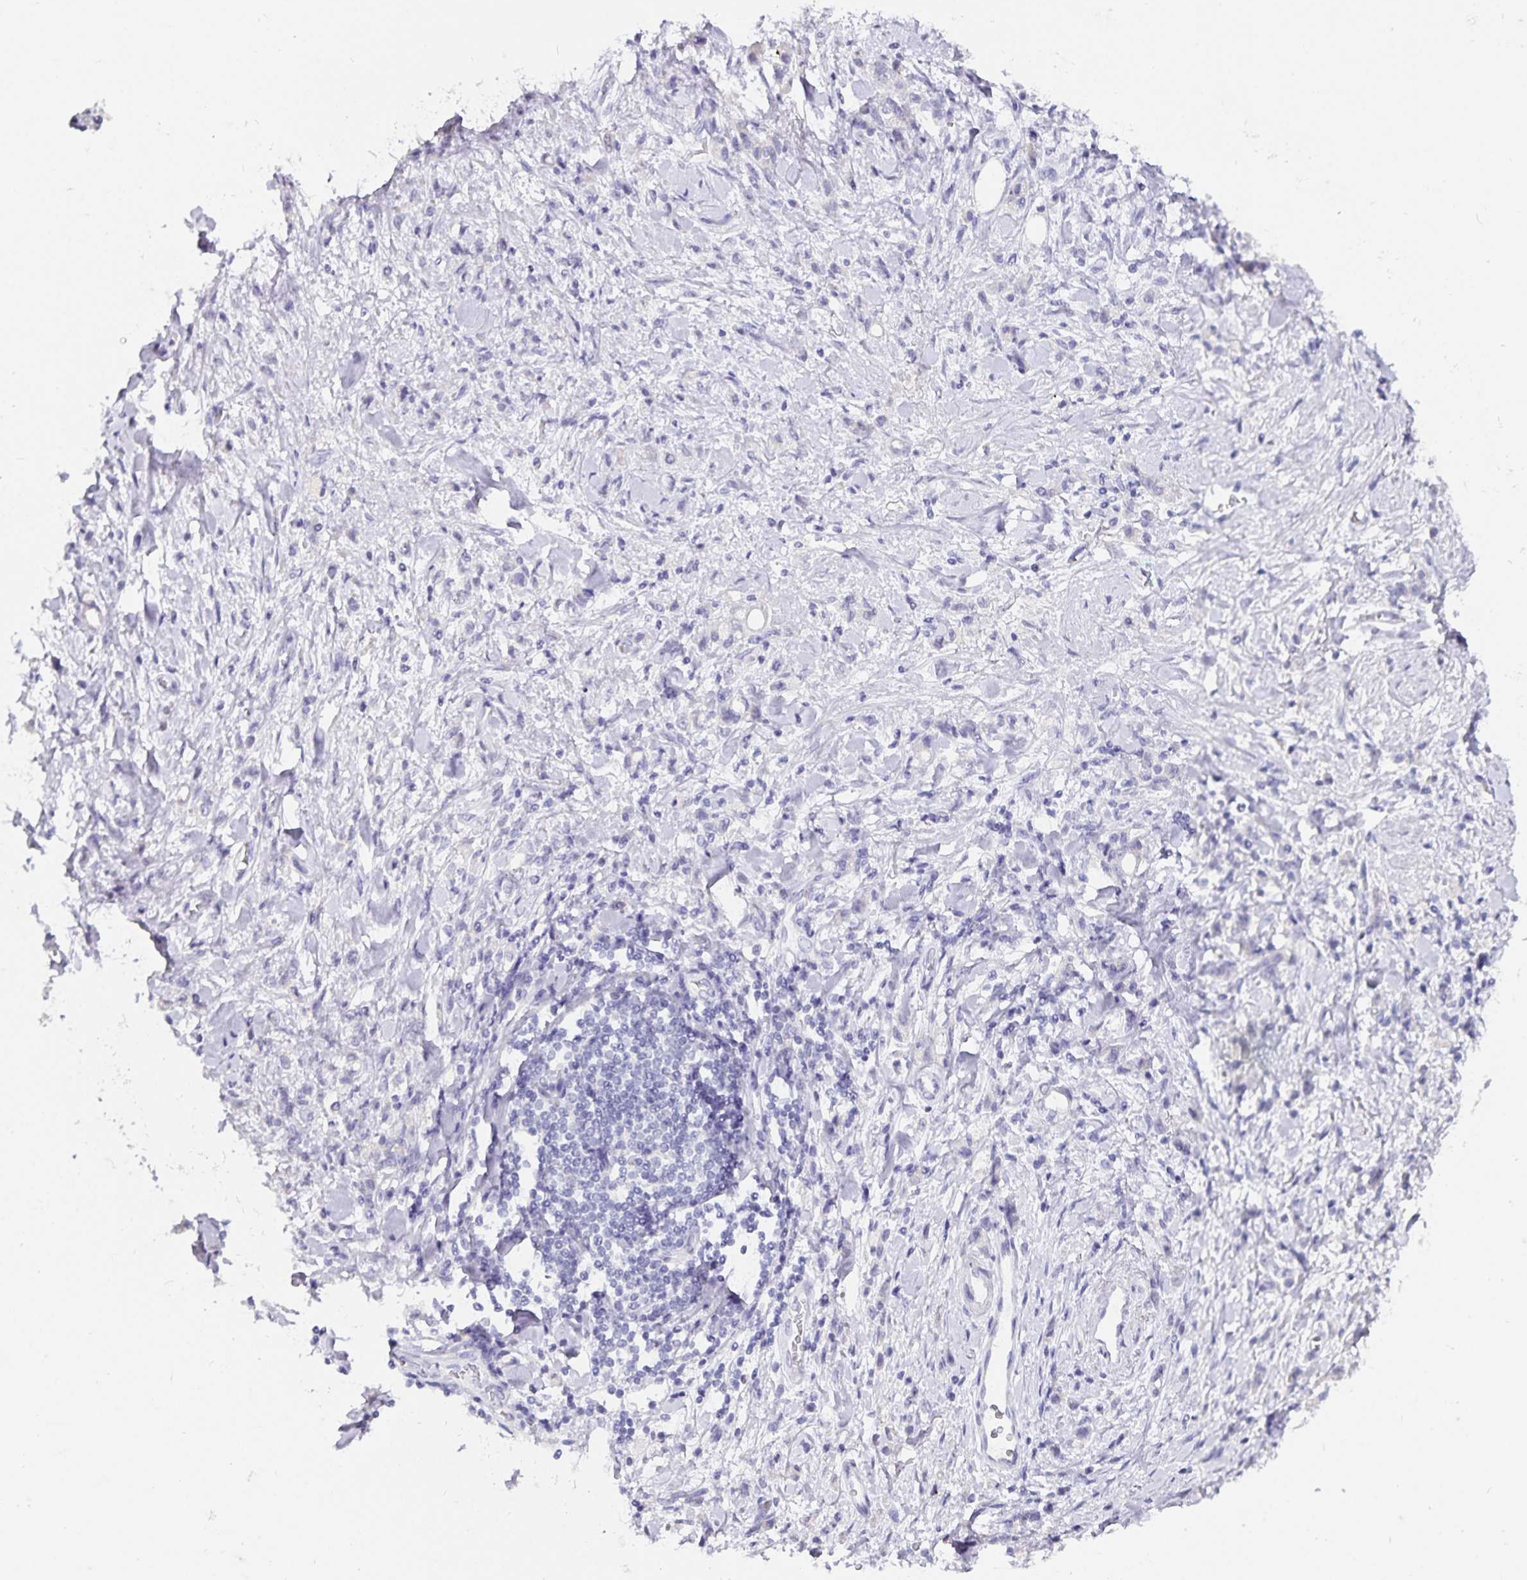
{"staining": {"intensity": "negative", "quantity": "none", "location": "none"}, "tissue": "stomach cancer", "cell_type": "Tumor cells", "image_type": "cancer", "snomed": [{"axis": "morphology", "description": "Adenocarcinoma, NOS"}, {"axis": "topography", "description": "Stomach"}], "caption": "This is a photomicrograph of immunohistochemistry (IHC) staining of stomach cancer (adenocarcinoma), which shows no positivity in tumor cells.", "gene": "CA12", "patient": {"sex": "male", "age": 77}}